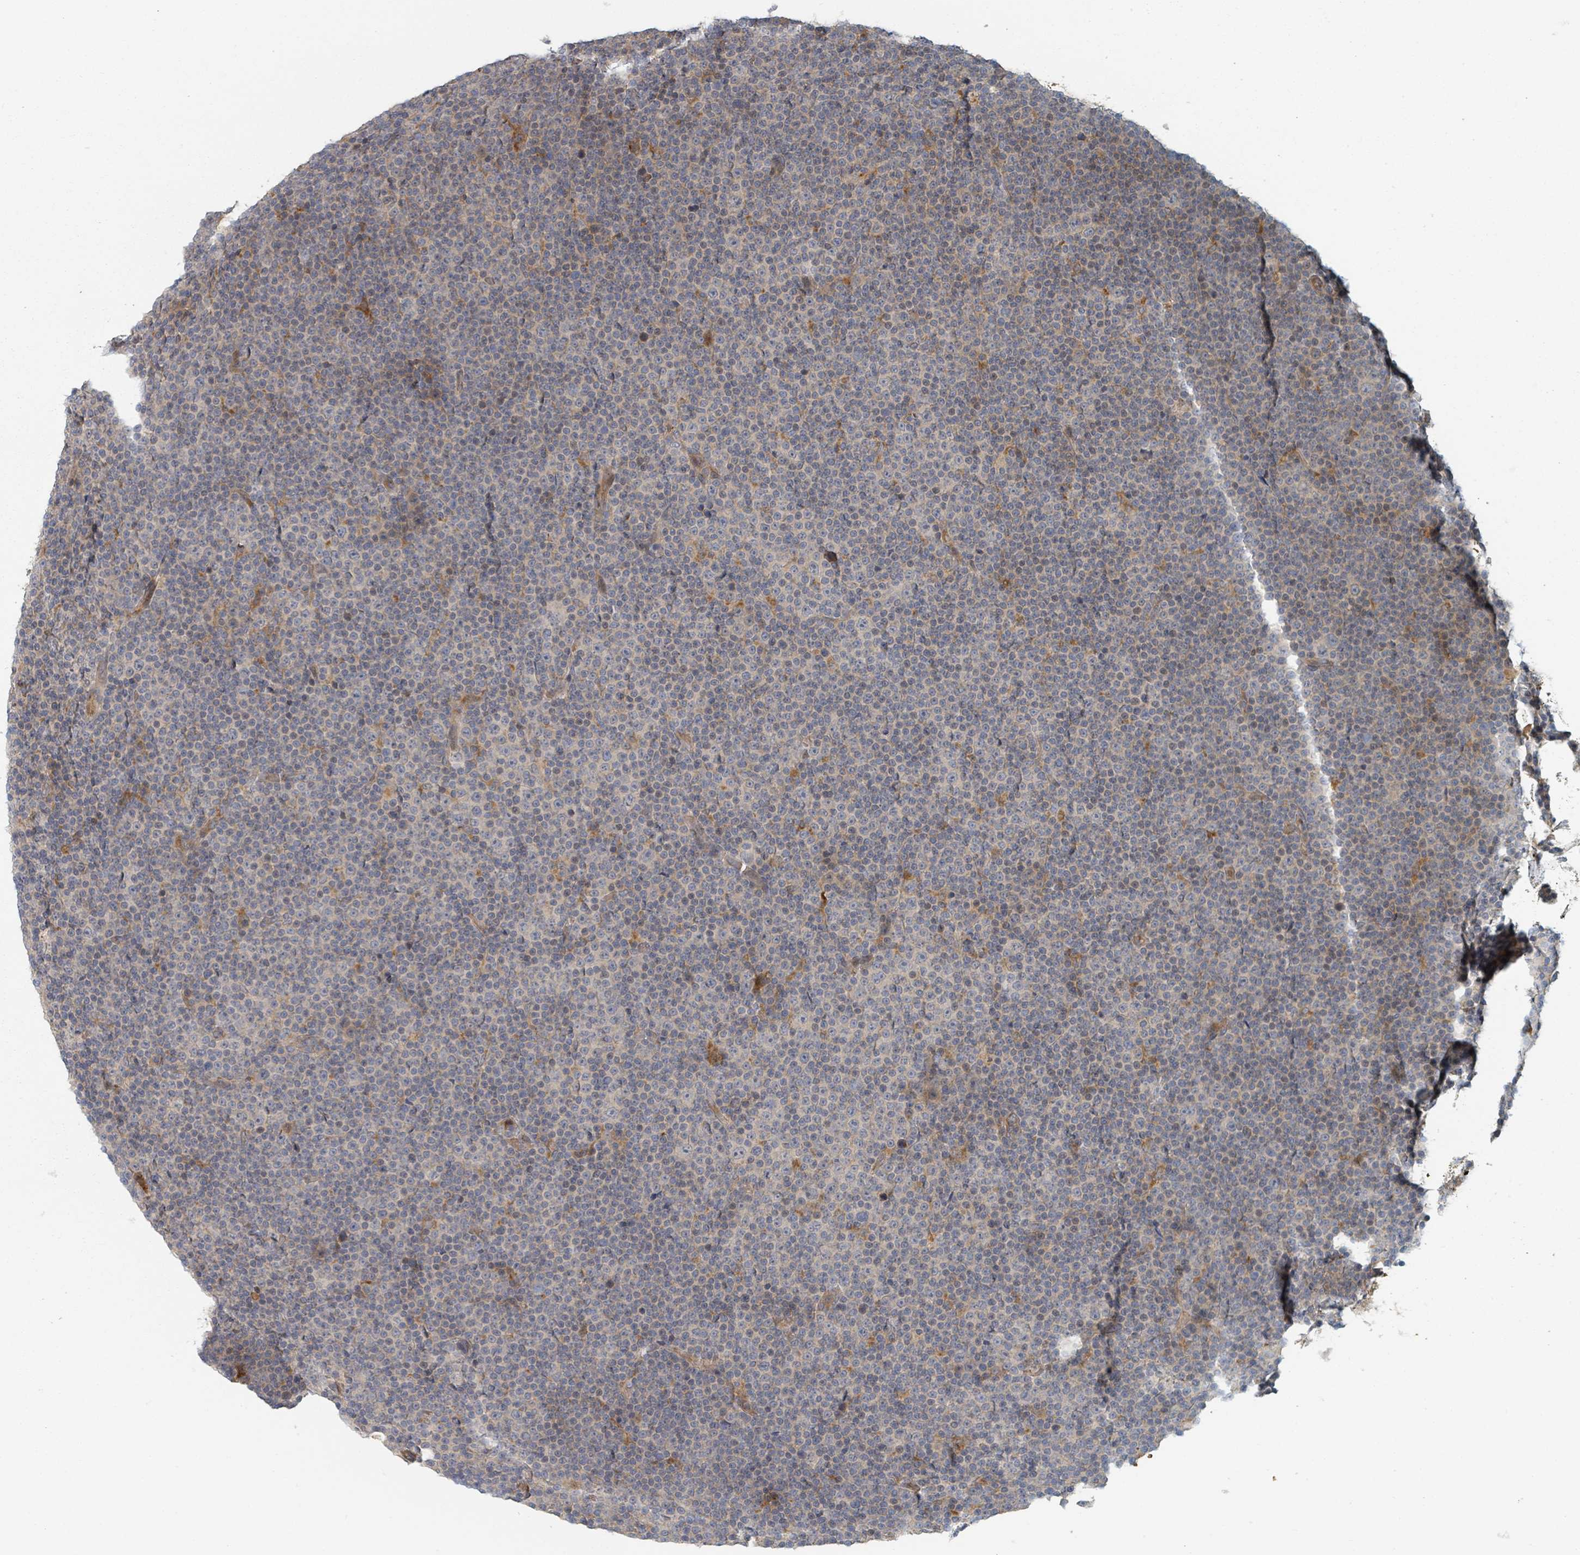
{"staining": {"intensity": "negative", "quantity": "none", "location": "none"}, "tissue": "lymphoma", "cell_type": "Tumor cells", "image_type": "cancer", "snomed": [{"axis": "morphology", "description": "Malignant lymphoma, non-Hodgkin's type, Low grade"}, {"axis": "topography", "description": "Lymph node"}], "caption": "Tumor cells are negative for protein expression in human malignant lymphoma, non-Hodgkin's type (low-grade). (DAB (3,3'-diaminobenzidine) immunohistochemistry (IHC) with hematoxylin counter stain).", "gene": "TRPC4AP", "patient": {"sex": "female", "age": 67}}